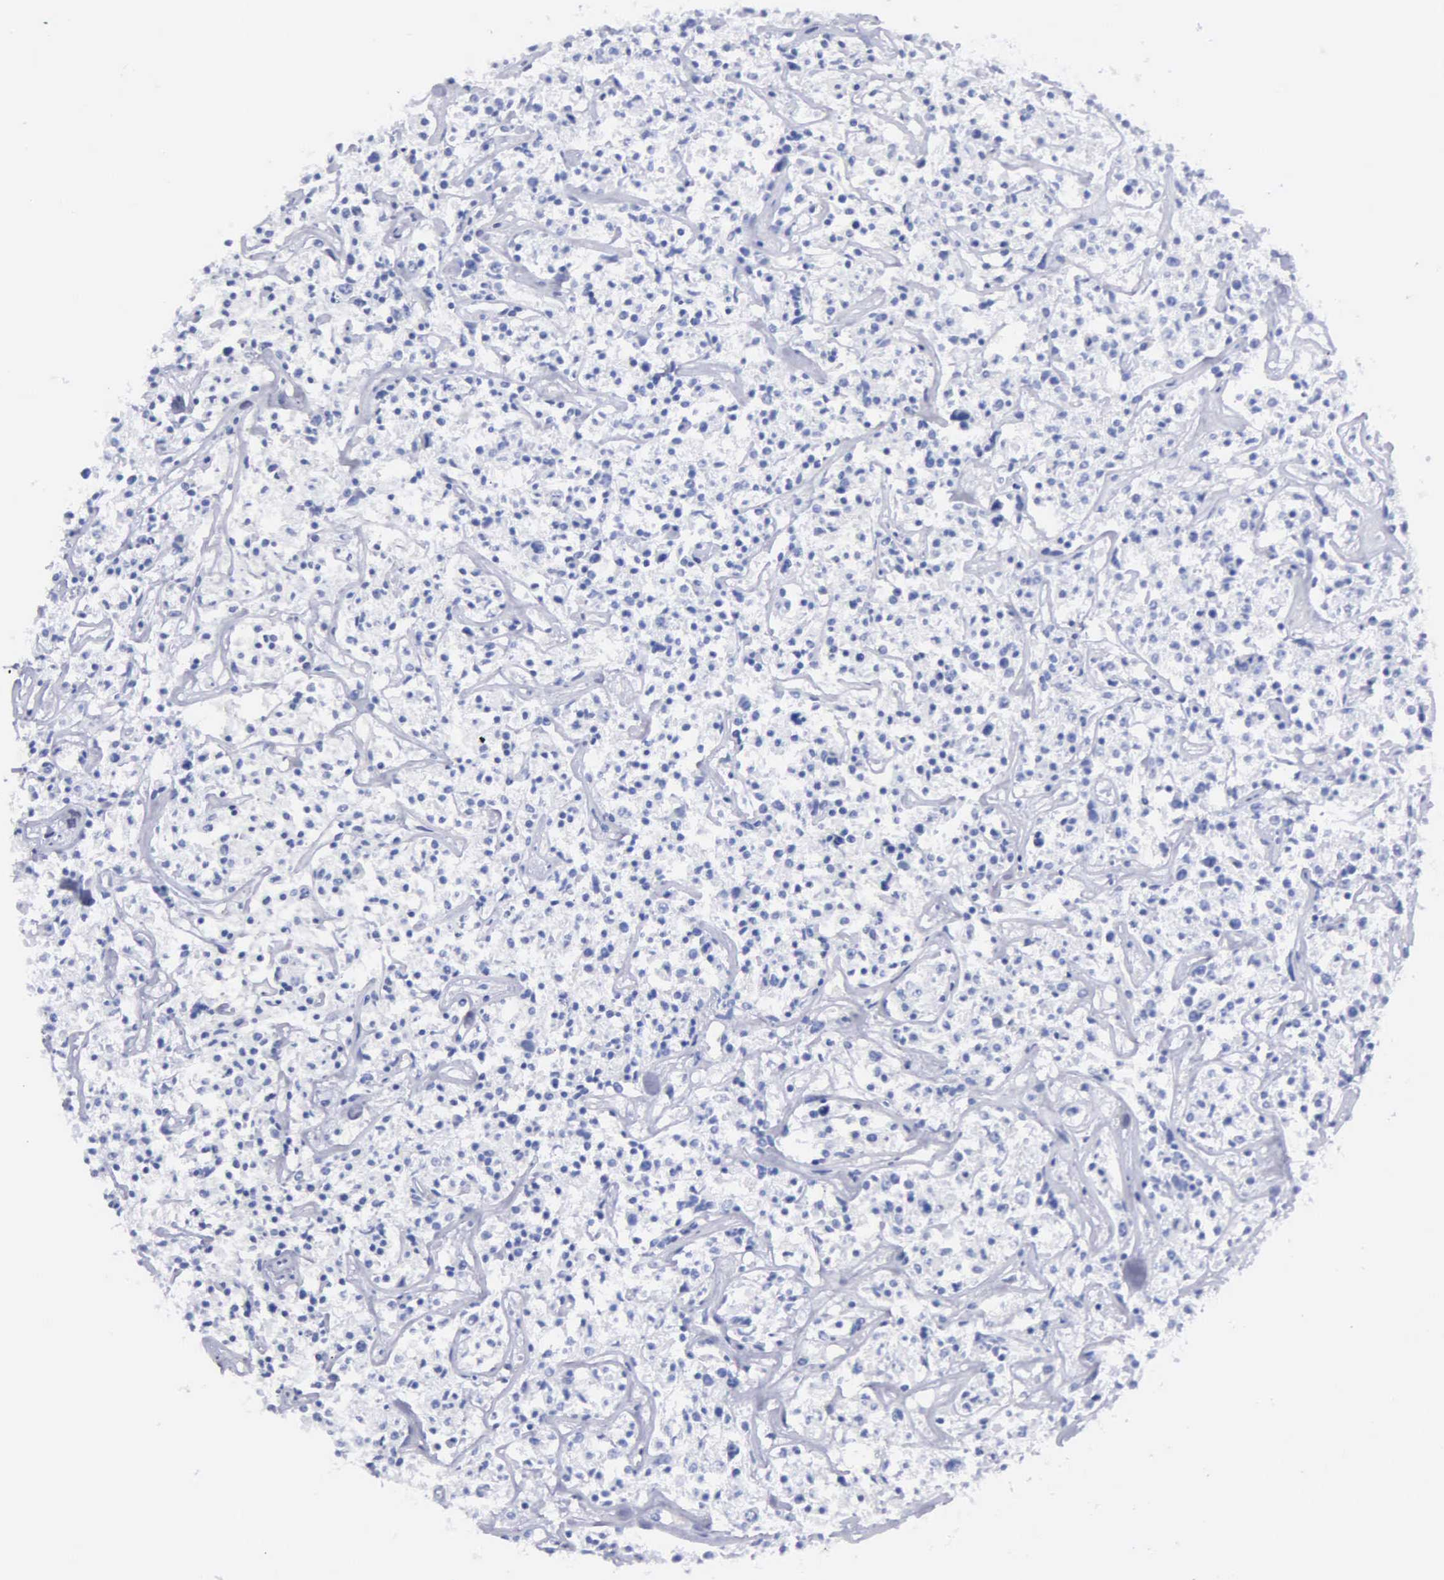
{"staining": {"intensity": "negative", "quantity": "none", "location": "none"}, "tissue": "lymphoma", "cell_type": "Tumor cells", "image_type": "cancer", "snomed": [{"axis": "morphology", "description": "Malignant lymphoma, non-Hodgkin's type, Low grade"}, {"axis": "topography", "description": "Small intestine"}], "caption": "A histopathology image of low-grade malignant lymphoma, non-Hodgkin's type stained for a protein demonstrates no brown staining in tumor cells.", "gene": "CYP19A1", "patient": {"sex": "female", "age": 59}}